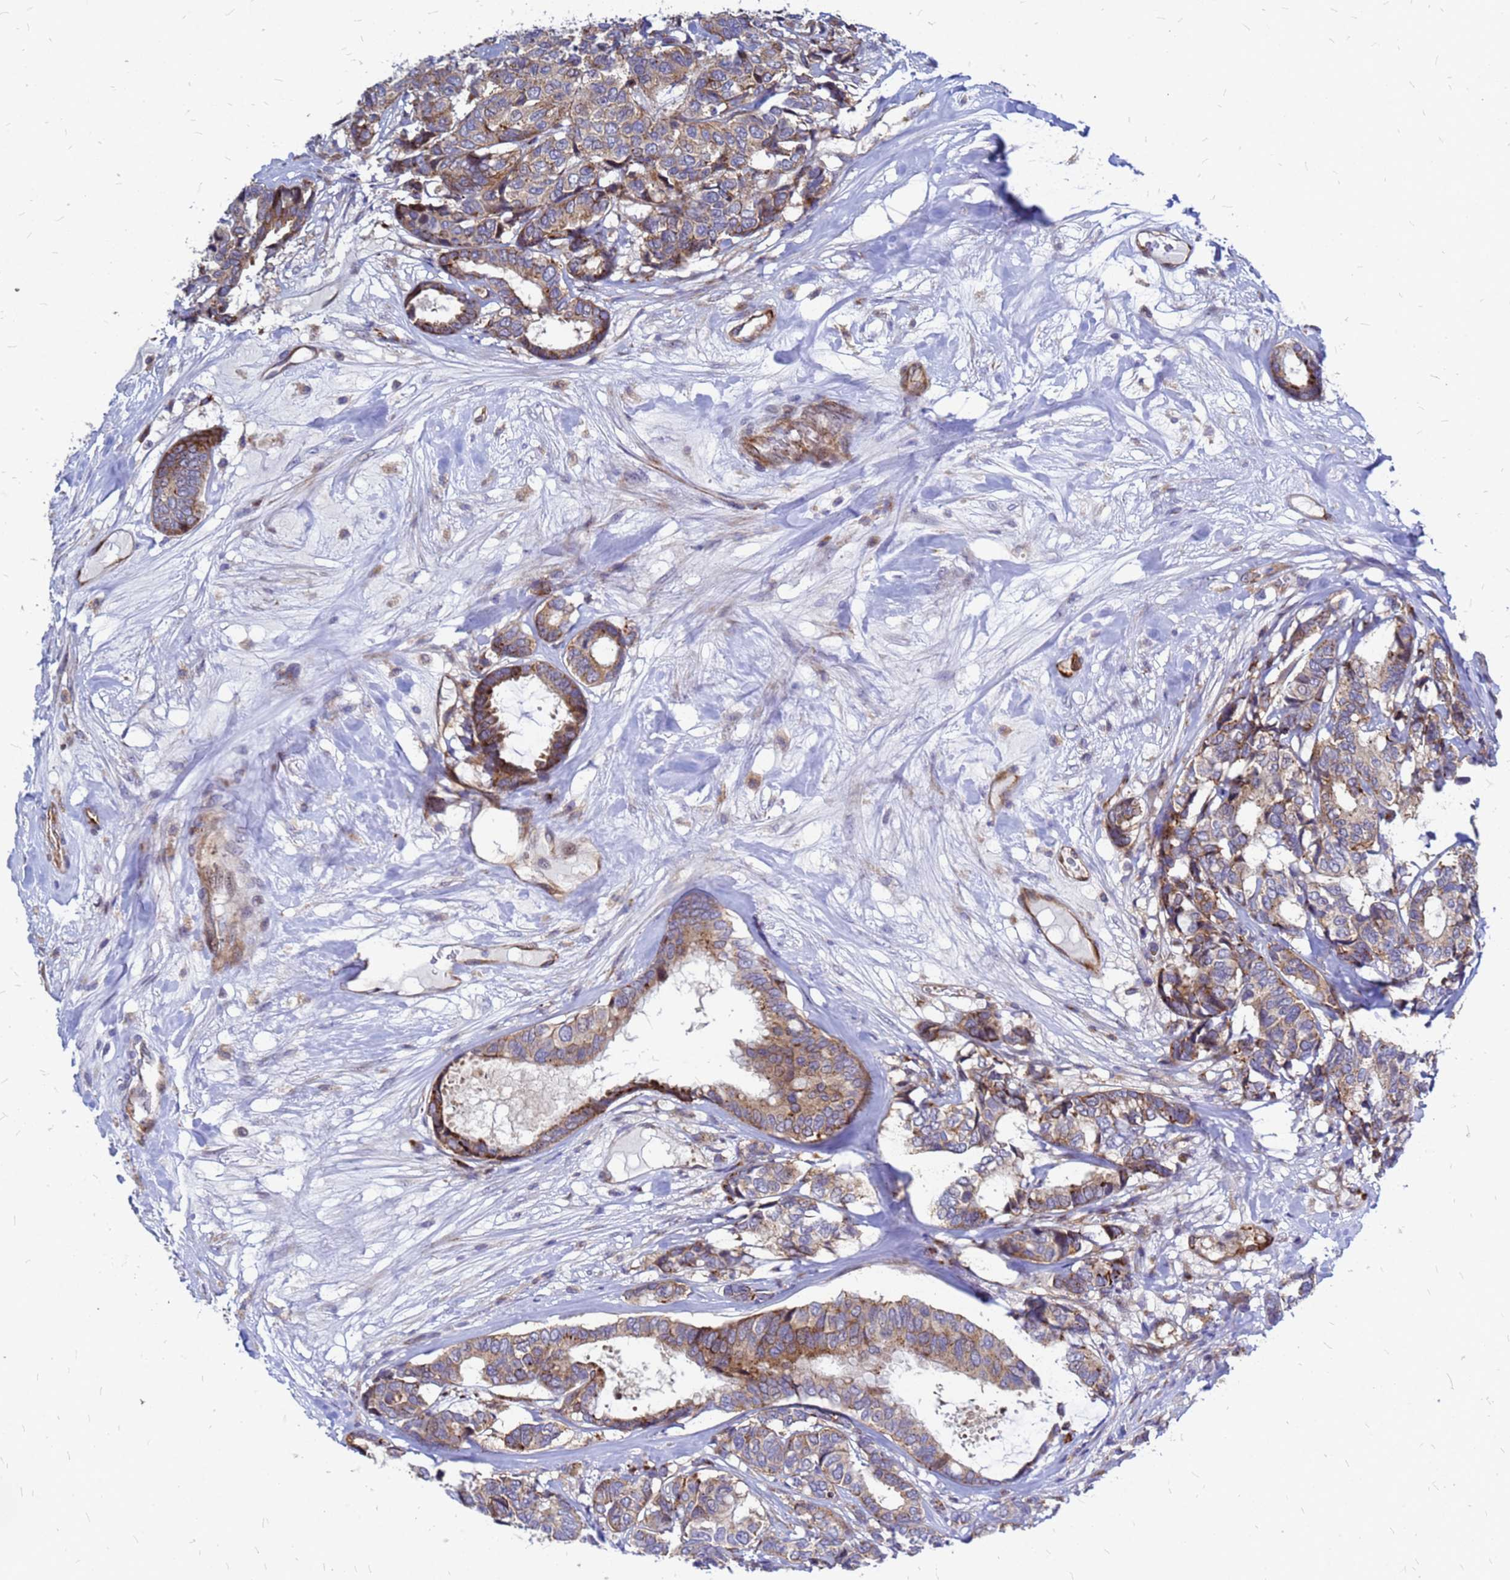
{"staining": {"intensity": "moderate", "quantity": "25%-75%", "location": "cytoplasmic/membranous"}, "tissue": "breast cancer", "cell_type": "Tumor cells", "image_type": "cancer", "snomed": [{"axis": "morphology", "description": "Duct carcinoma"}, {"axis": "topography", "description": "Breast"}], "caption": "Moderate cytoplasmic/membranous staining is identified in about 25%-75% of tumor cells in breast intraductal carcinoma.", "gene": "NOSTRIN", "patient": {"sex": "female", "age": 87}}